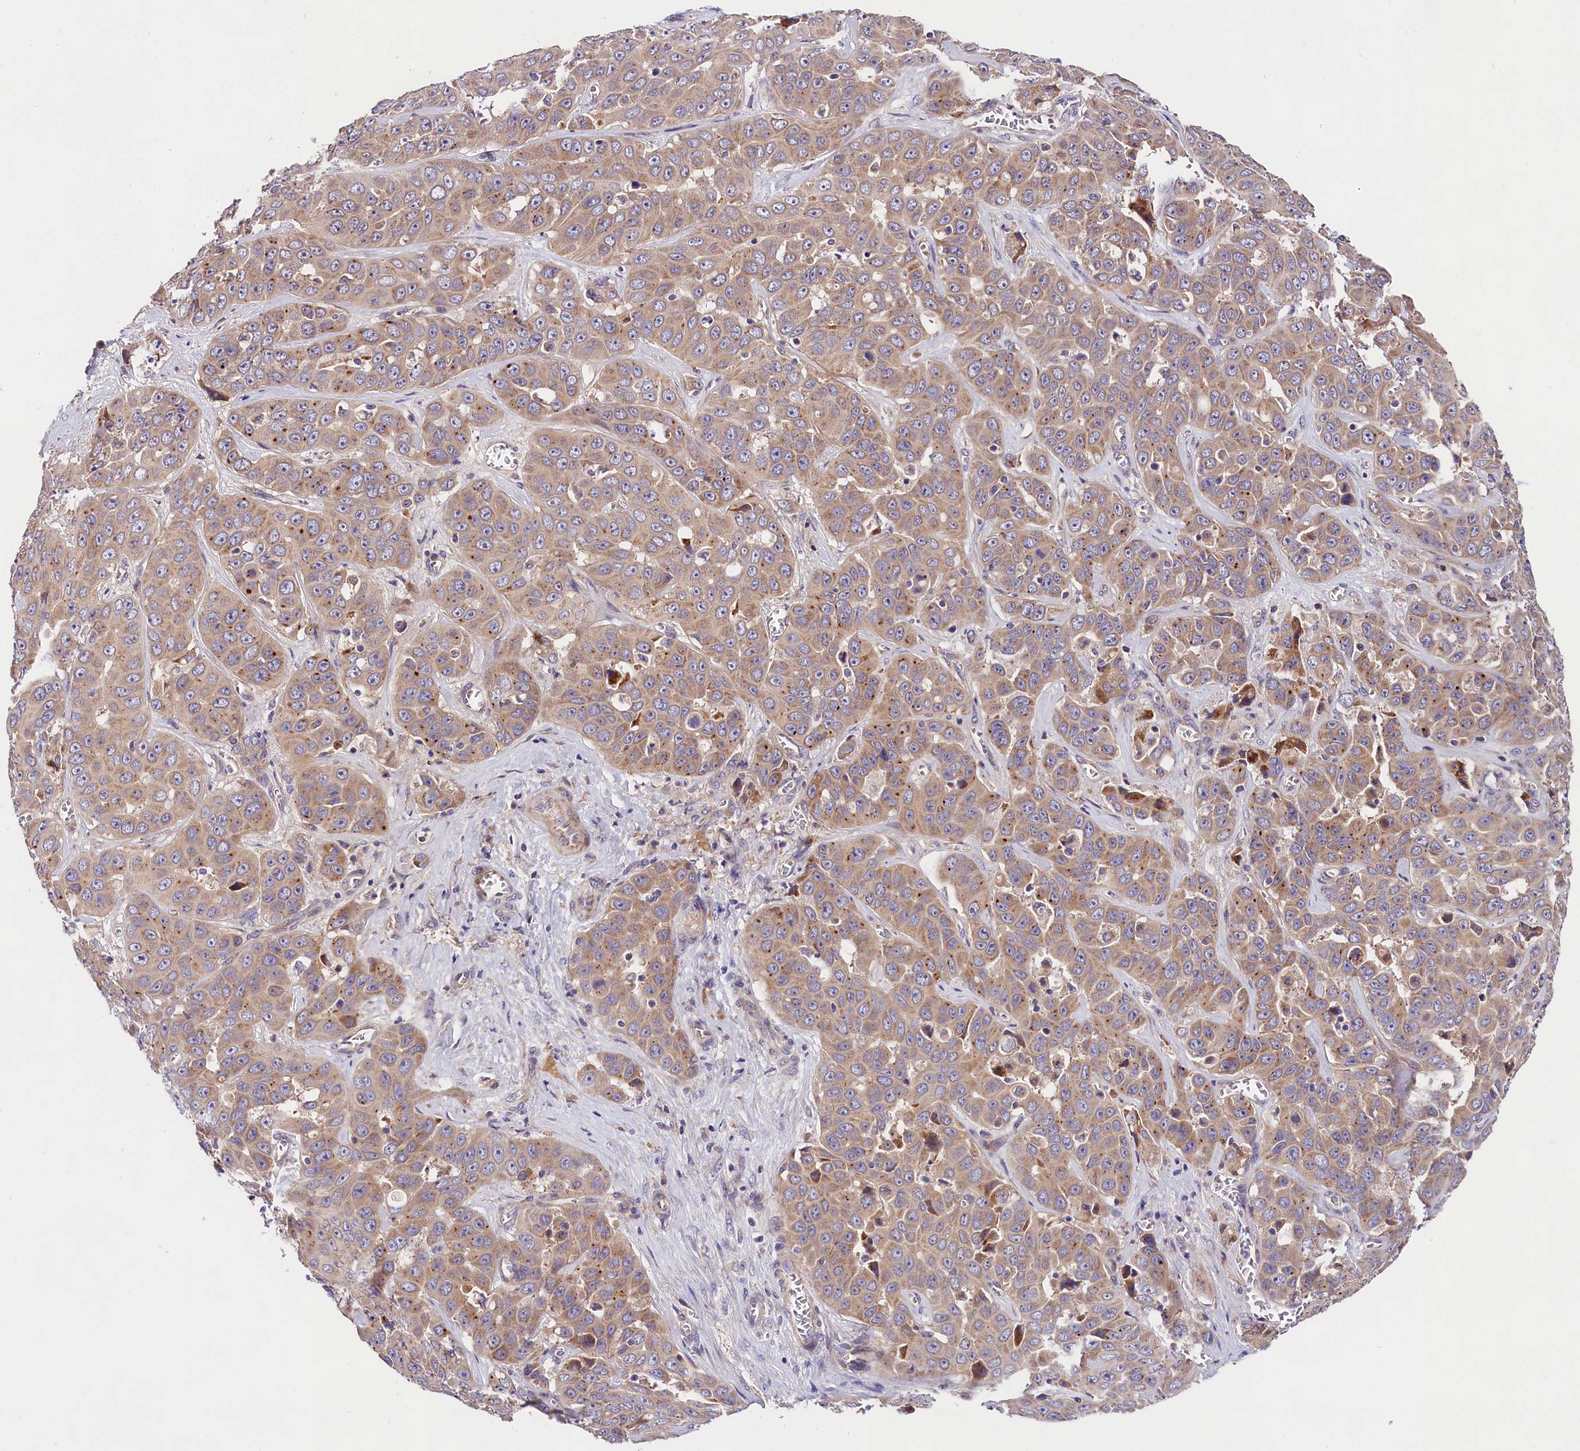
{"staining": {"intensity": "weak", "quantity": ">75%", "location": "cytoplasmic/membranous"}, "tissue": "liver cancer", "cell_type": "Tumor cells", "image_type": "cancer", "snomed": [{"axis": "morphology", "description": "Cholangiocarcinoma"}, {"axis": "topography", "description": "Liver"}], "caption": "Tumor cells demonstrate low levels of weak cytoplasmic/membranous positivity in approximately >75% of cells in human liver cholangiocarcinoma.", "gene": "SPG11", "patient": {"sex": "female", "age": 52}}